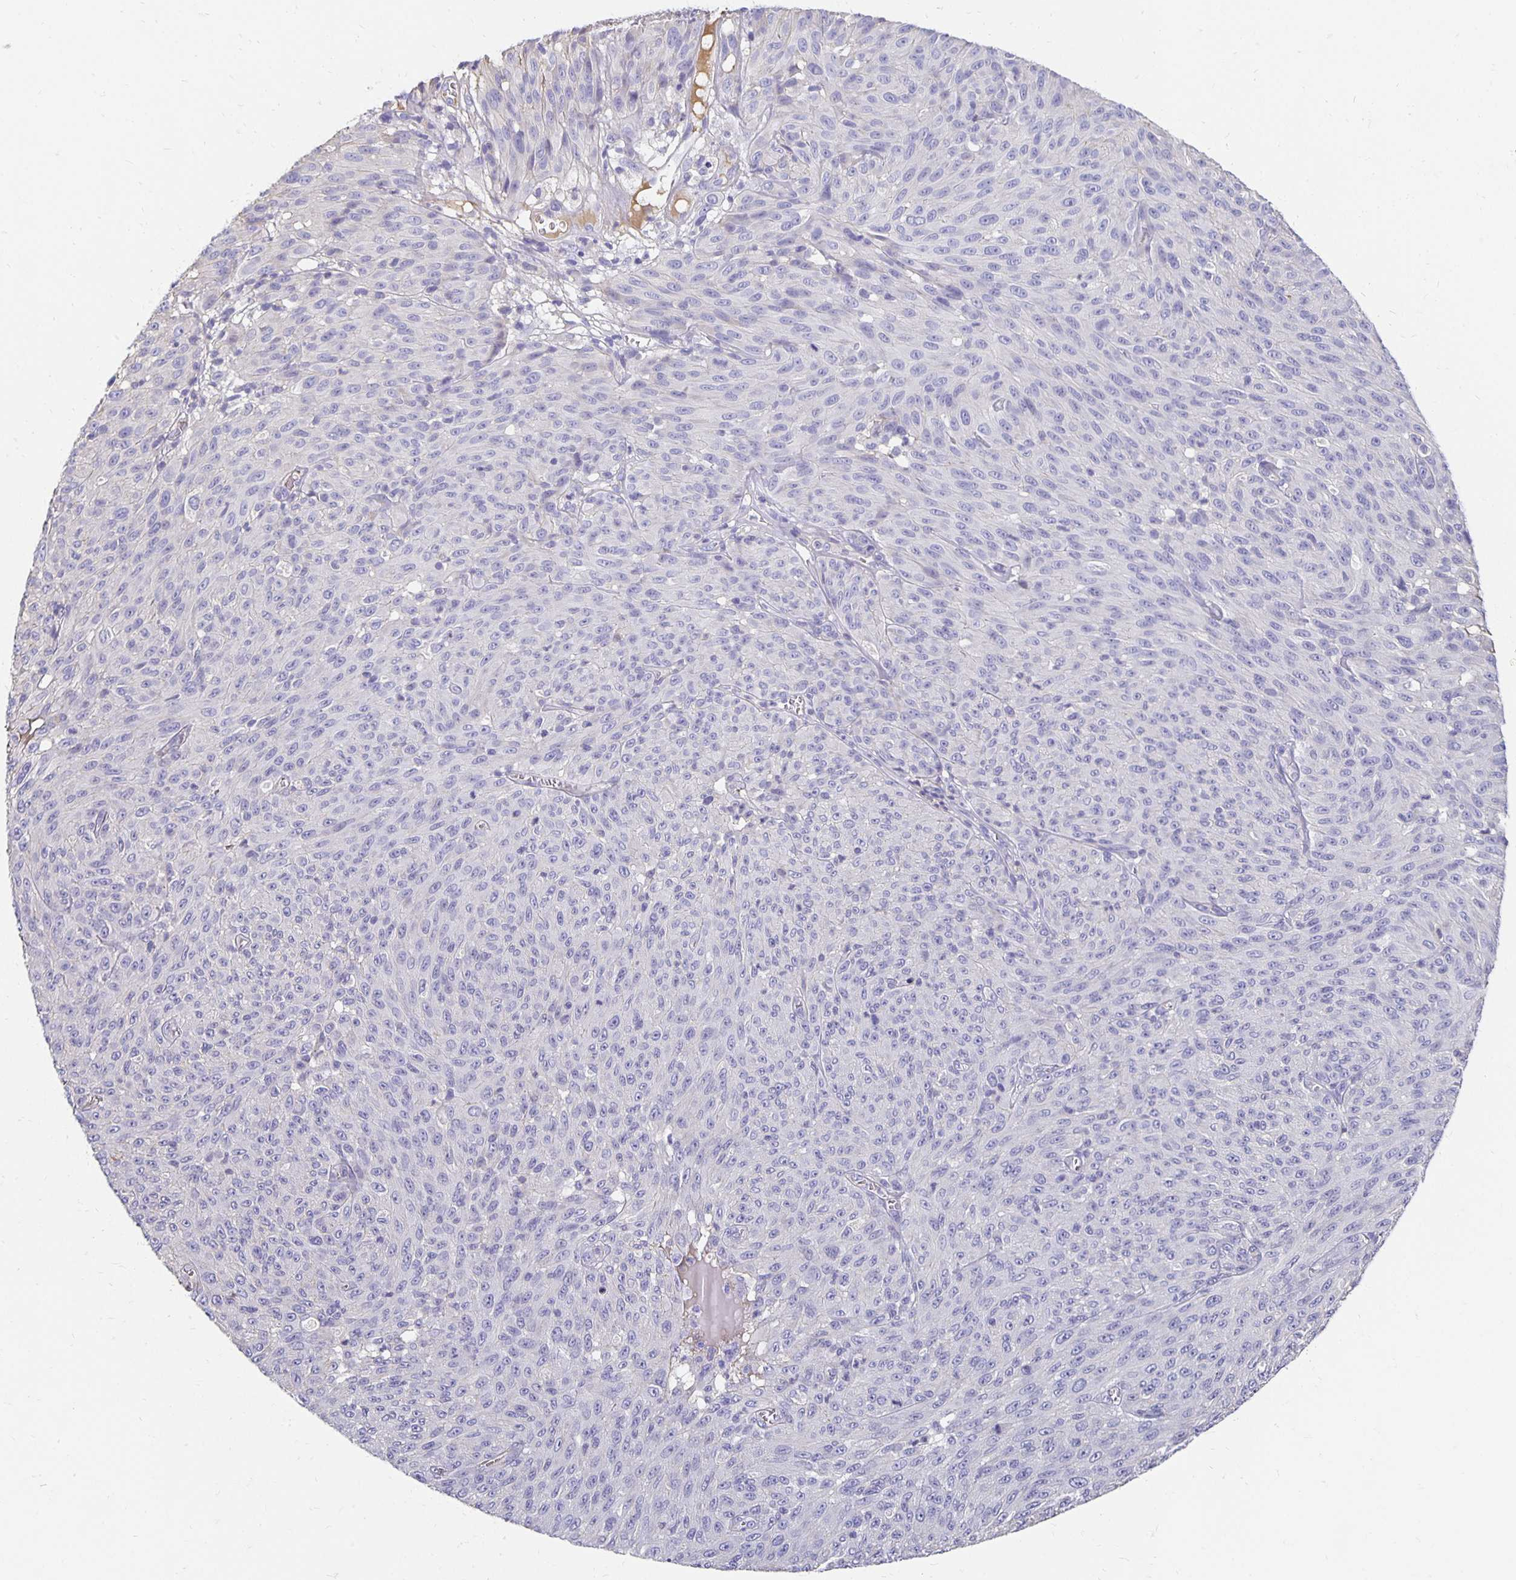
{"staining": {"intensity": "negative", "quantity": "none", "location": "none"}, "tissue": "melanoma", "cell_type": "Tumor cells", "image_type": "cancer", "snomed": [{"axis": "morphology", "description": "Malignant melanoma, NOS"}, {"axis": "topography", "description": "Skin"}], "caption": "Tumor cells are negative for protein expression in human malignant melanoma.", "gene": "APOB", "patient": {"sex": "male", "age": 85}}